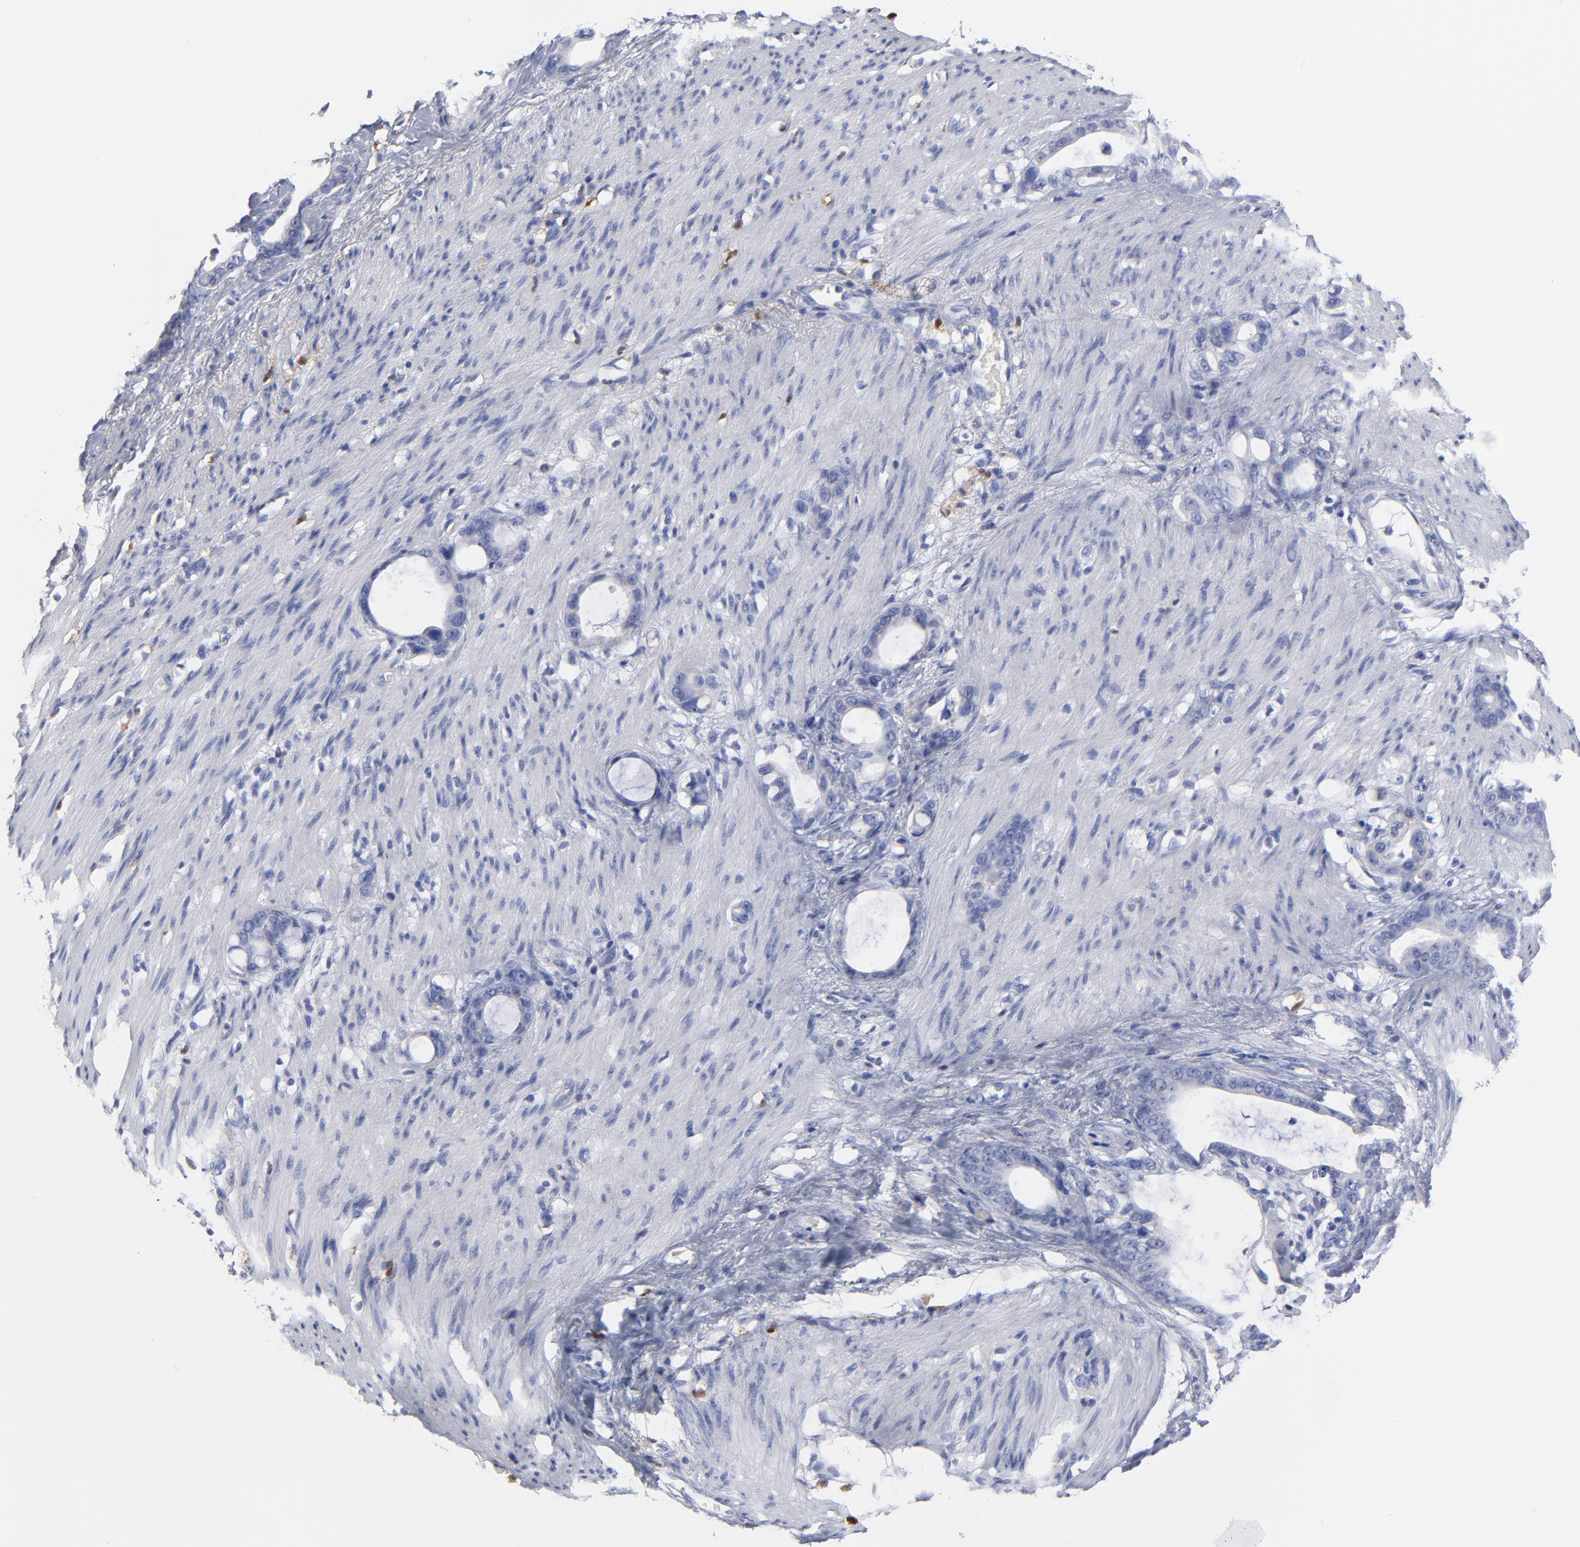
{"staining": {"intensity": "negative", "quantity": "none", "location": "none"}, "tissue": "stomach cancer", "cell_type": "Tumor cells", "image_type": "cancer", "snomed": [{"axis": "morphology", "description": "Adenocarcinoma, NOS"}, {"axis": "topography", "description": "Stomach"}], "caption": "This is an immunohistochemistry (IHC) histopathology image of stomach adenocarcinoma. There is no positivity in tumor cells.", "gene": "PTP4A1", "patient": {"sex": "female", "age": 75}}